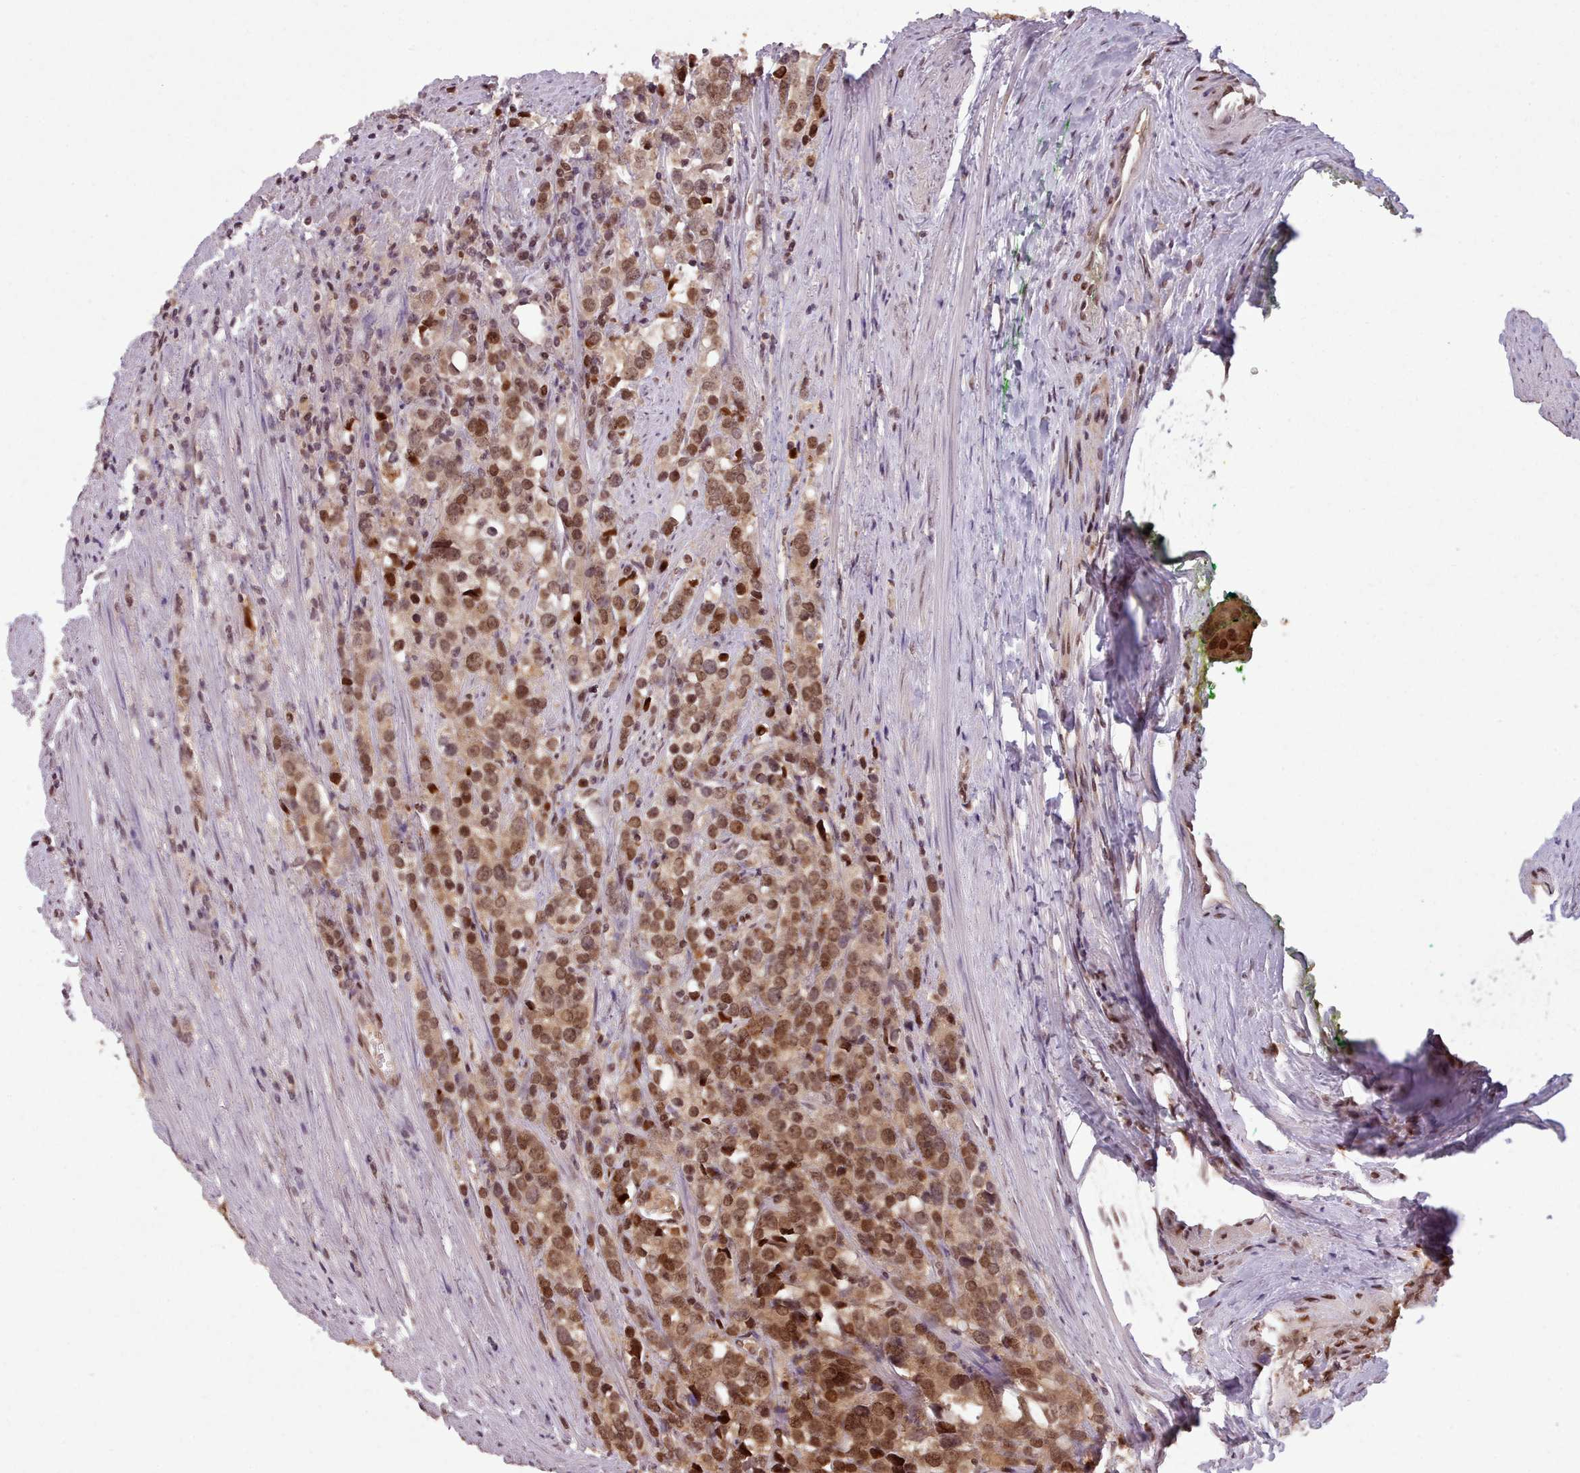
{"staining": {"intensity": "moderate", "quantity": ">75%", "location": "cytoplasmic/membranous,nuclear"}, "tissue": "prostate cancer", "cell_type": "Tumor cells", "image_type": "cancer", "snomed": [{"axis": "morphology", "description": "Adenocarcinoma, High grade"}, {"axis": "topography", "description": "Prostate"}], "caption": "Tumor cells display moderate cytoplasmic/membranous and nuclear staining in about >75% of cells in prostate cancer (high-grade adenocarcinoma).", "gene": "RPS27A", "patient": {"sex": "male", "age": 71}}